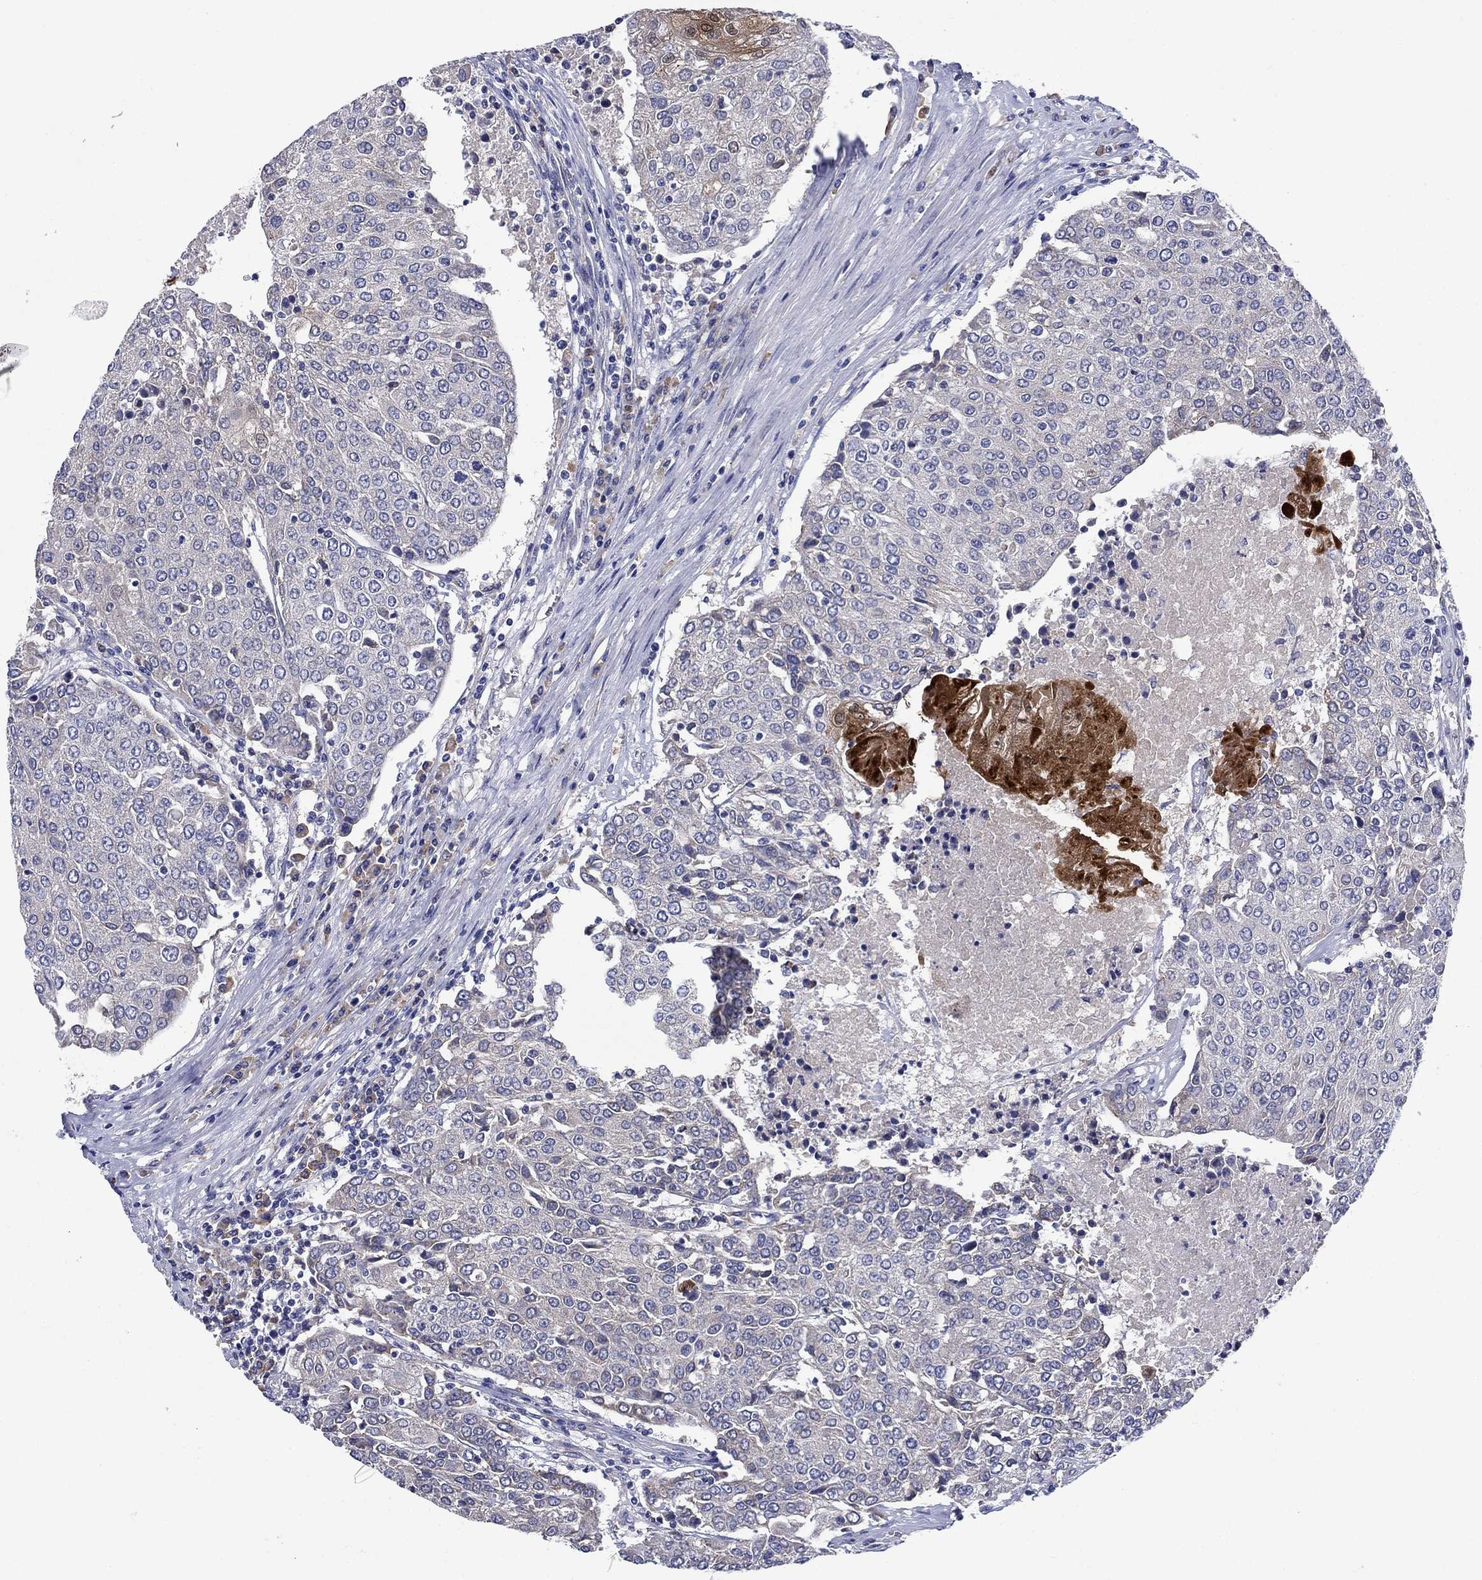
{"staining": {"intensity": "negative", "quantity": "none", "location": "none"}, "tissue": "urothelial cancer", "cell_type": "Tumor cells", "image_type": "cancer", "snomed": [{"axis": "morphology", "description": "Urothelial carcinoma, High grade"}, {"axis": "topography", "description": "Urinary bladder"}], "caption": "This is an IHC histopathology image of urothelial cancer. There is no staining in tumor cells.", "gene": "SULT2B1", "patient": {"sex": "female", "age": 85}}